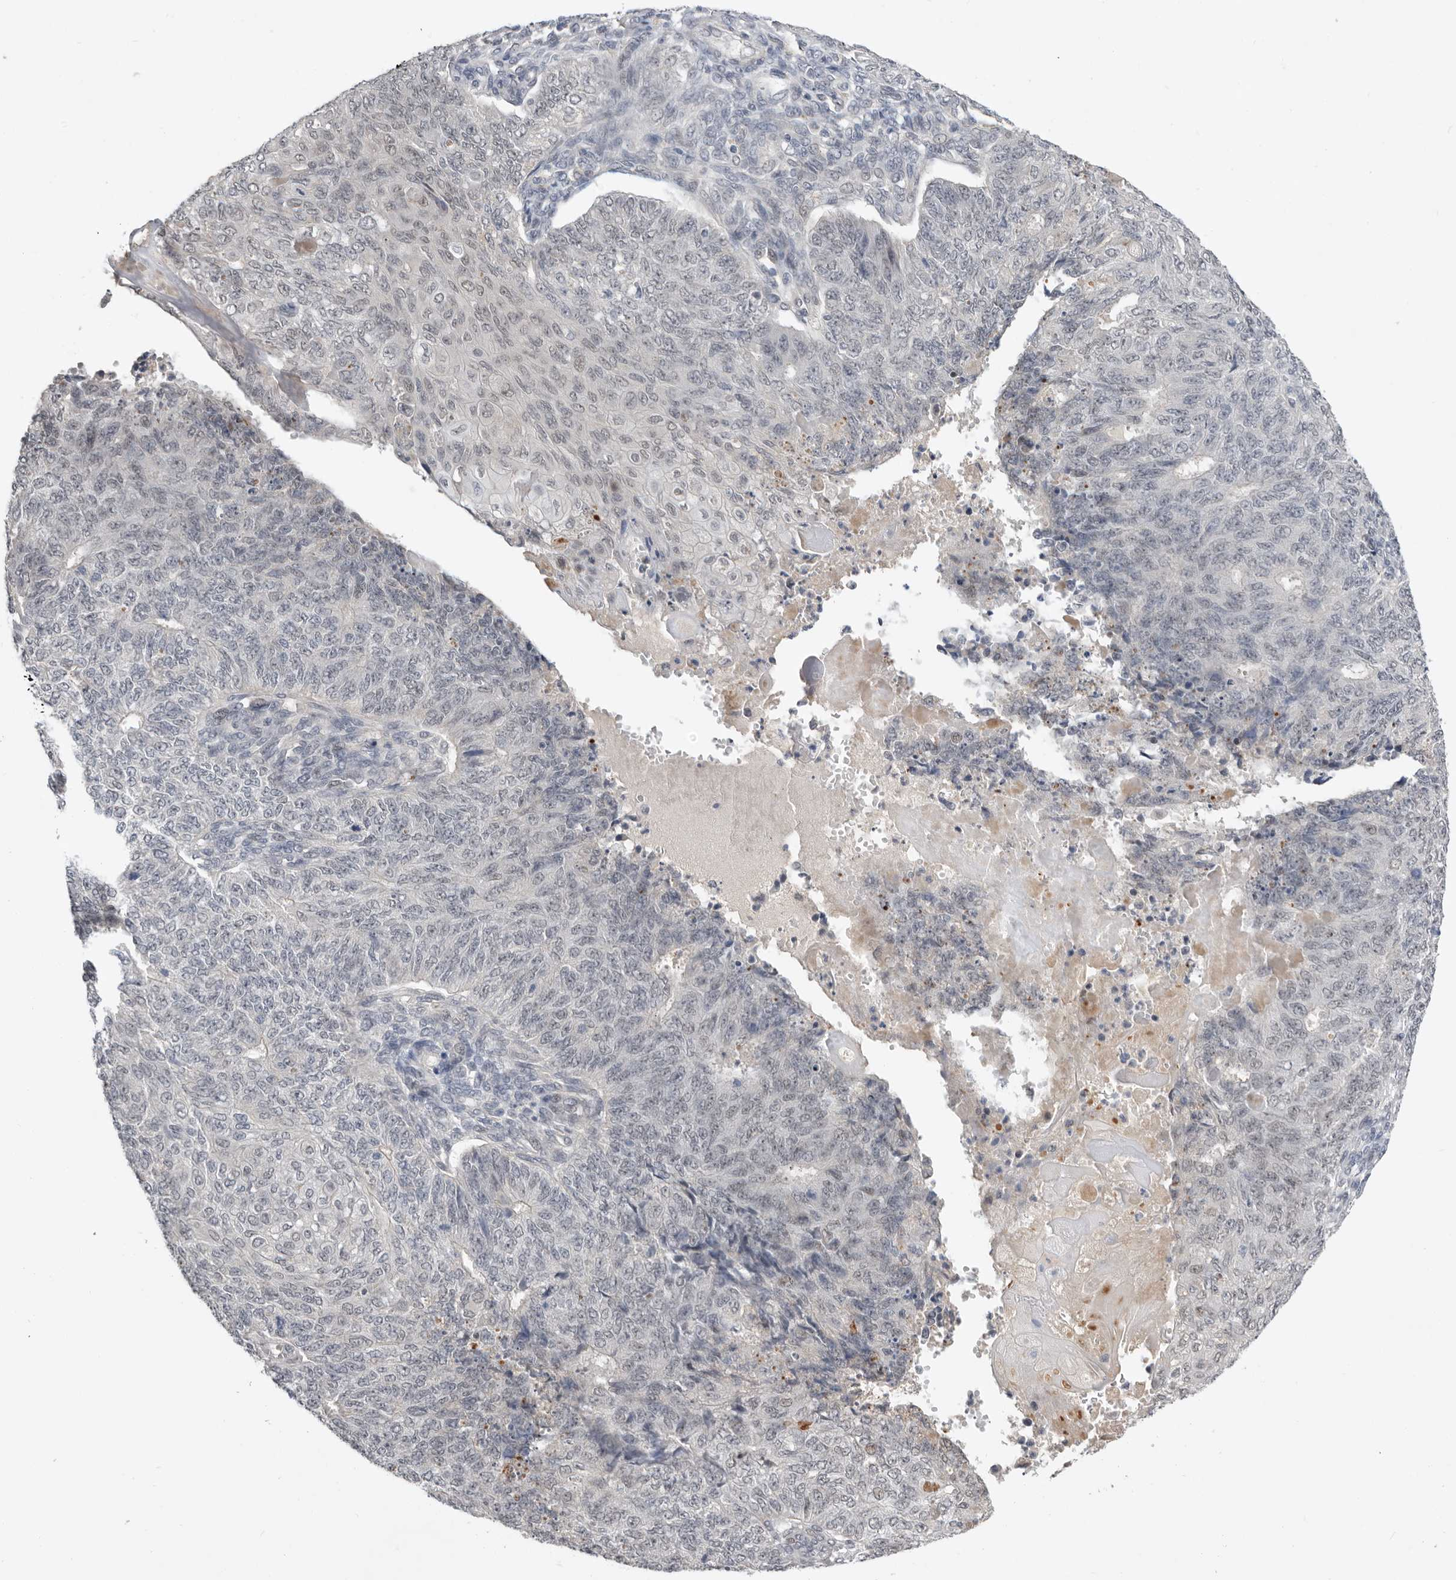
{"staining": {"intensity": "negative", "quantity": "none", "location": "none"}, "tissue": "endometrial cancer", "cell_type": "Tumor cells", "image_type": "cancer", "snomed": [{"axis": "morphology", "description": "Adenocarcinoma, NOS"}, {"axis": "topography", "description": "Endometrium"}], "caption": "Immunohistochemistry image of neoplastic tissue: human endometrial cancer (adenocarcinoma) stained with DAB (3,3'-diaminobenzidine) exhibits no significant protein staining in tumor cells.", "gene": "BRCA2", "patient": {"sex": "female", "age": 32}}